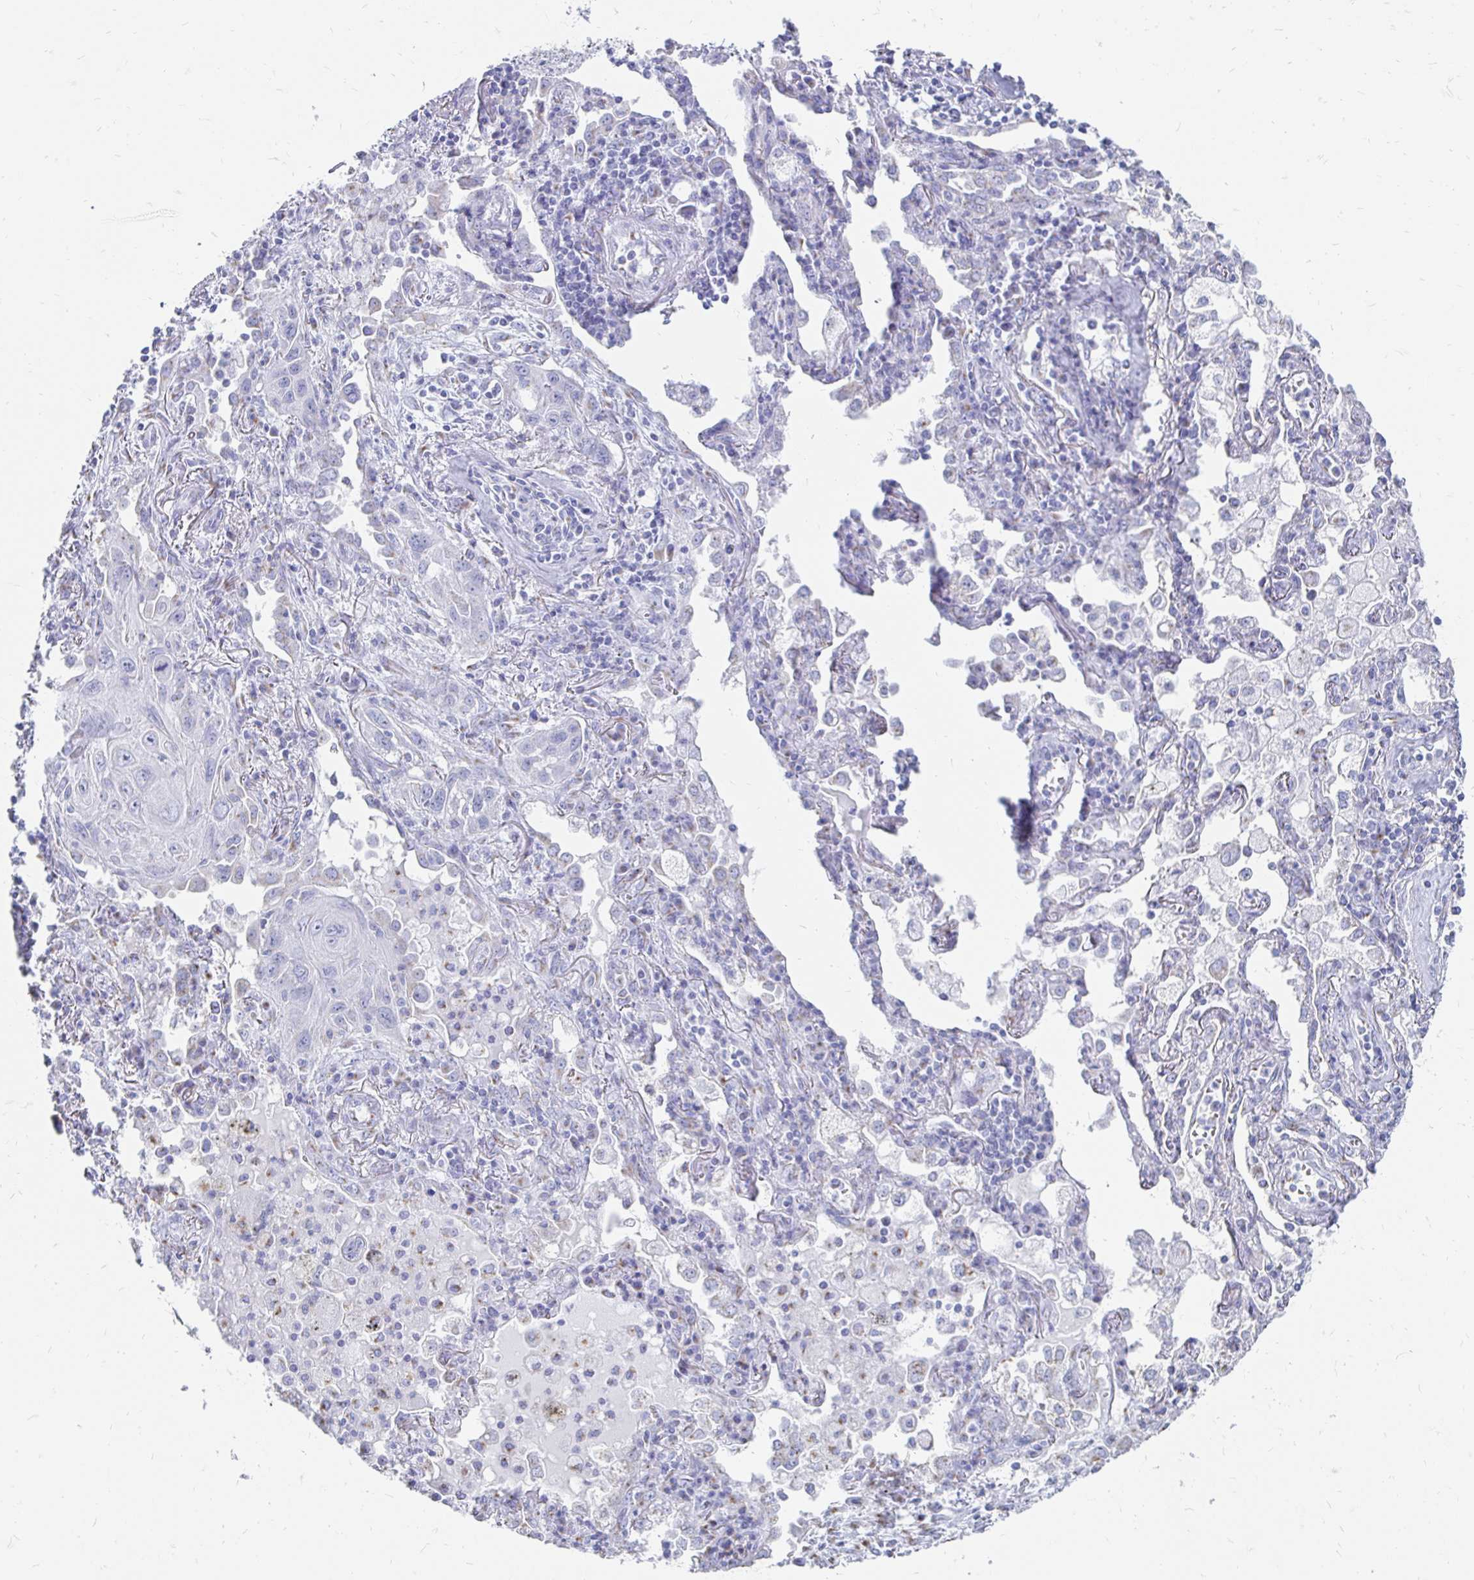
{"staining": {"intensity": "negative", "quantity": "none", "location": "none"}, "tissue": "lung cancer", "cell_type": "Tumor cells", "image_type": "cancer", "snomed": [{"axis": "morphology", "description": "Squamous cell carcinoma, NOS"}, {"axis": "topography", "description": "Lung"}], "caption": "A high-resolution micrograph shows immunohistochemistry staining of lung squamous cell carcinoma, which displays no significant positivity in tumor cells. (Stains: DAB immunohistochemistry (IHC) with hematoxylin counter stain, Microscopy: brightfield microscopy at high magnification).", "gene": "PAGE4", "patient": {"sex": "male", "age": 79}}